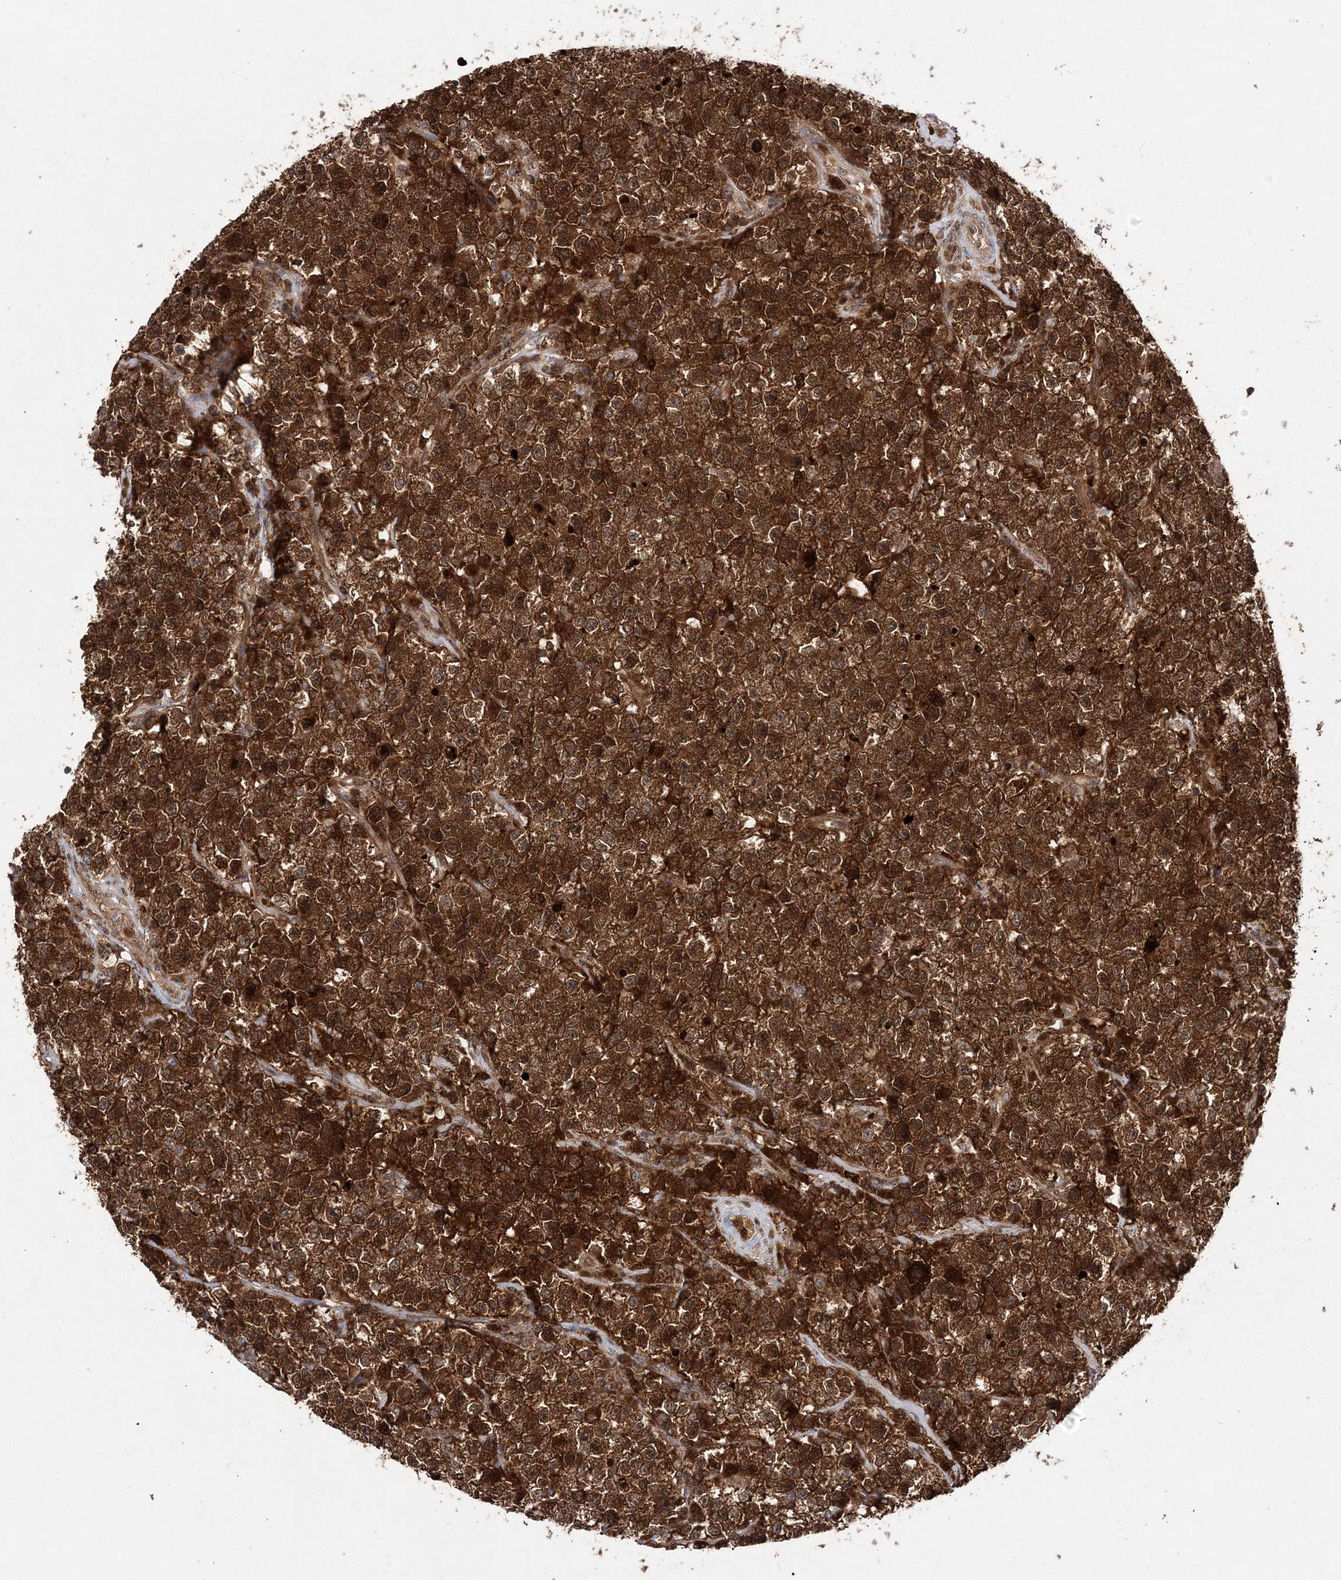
{"staining": {"intensity": "strong", "quantity": ">75%", "location": "cytoplasmic/membranous"}, "tissue": "testis cancer", "cell_type": "Tumor cells", "image_type": "cancer", "snomed": [{"axis": "morphology", "description": "Seminoma, NOS"}, {"axis": "topography", "description": "Testis"}], "caption": "A high-resolution micrograph shows IHC staining of testis cancer (seminoma), which reveals strong cytoplasmic/membranous staining in about >75% of tumor cells. Using DAB (3,3'-diaminobenzidine) (brown) and hematoxylin (blue) stains, captured at high magnification using brightfield microscopy.", "gene": "NIF3L1", "patient": {"sex": "male", "age": 22}}